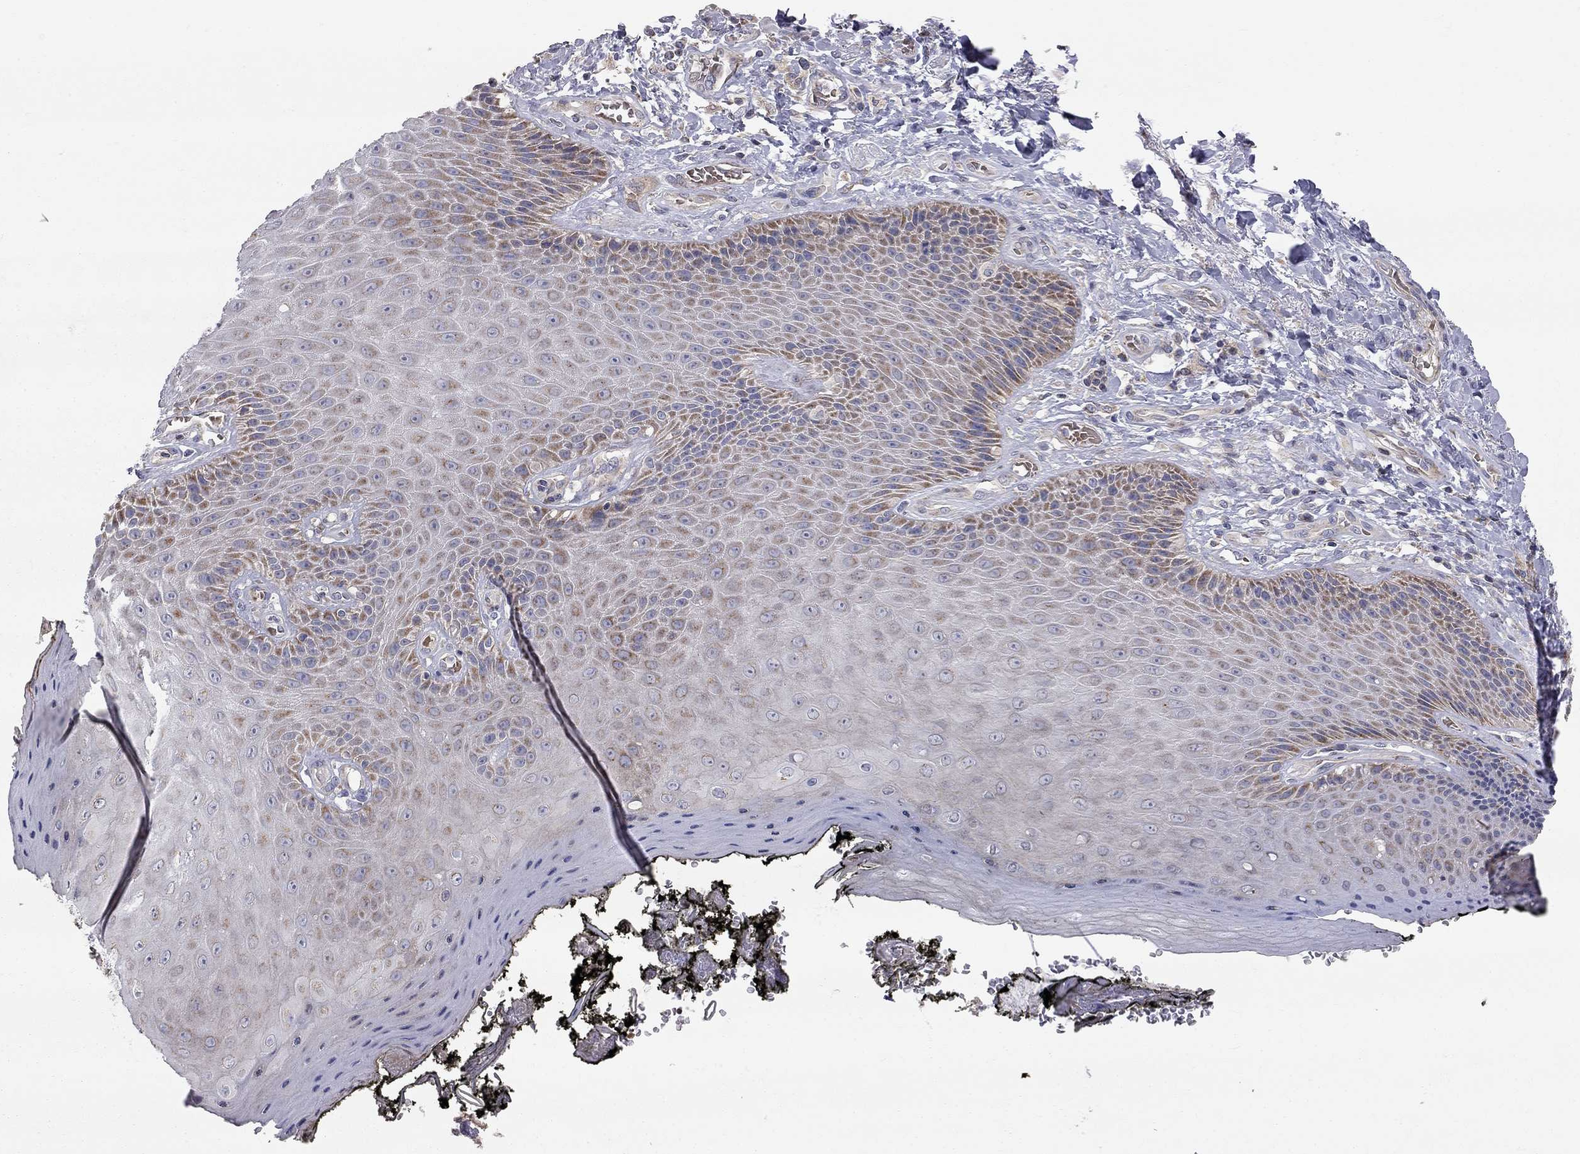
{"staining": {"intensity": "moderate", "quantity": "25%-75%", "location": "cytoplasmic/membranous"}, "tissue": "skin", "cell_type": "Epidermal cells", "image_type": "normal", "snomed": [{"axis": "morphology", "description": "Normal tissue, NOS"}, {"axis": "topography", "description": "Anal"}, {"axis": "topography", "description": "Peripheral nerve tissue"}], "caption": "Skin stained for a protein (brown) reveals moderate cytoplasmic/membranous positive positivity in about 25%-75% of epidermal cells.", "gene": "KANSL1L", "patient": {"sex": "male", "age": 53}}